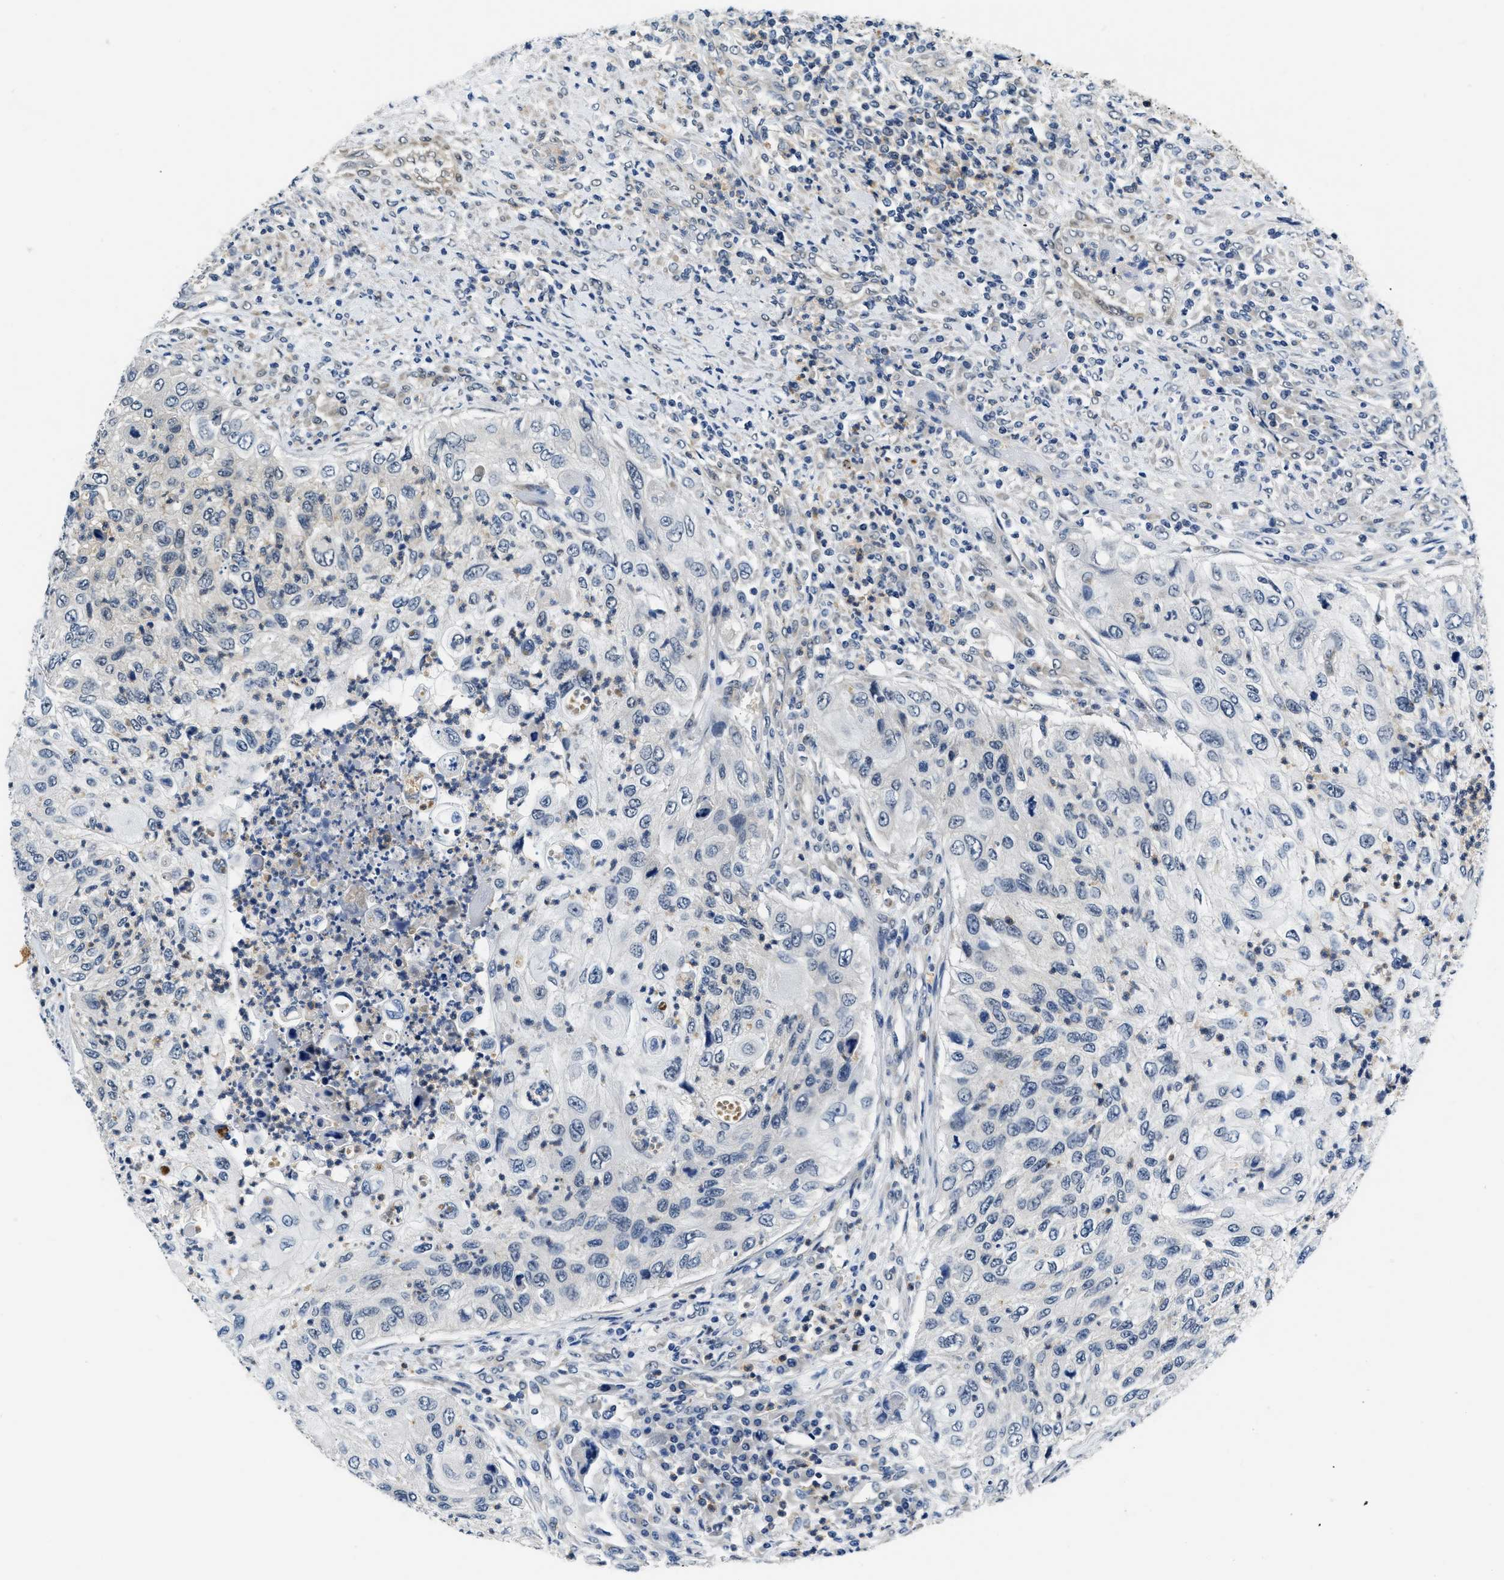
{"staining": {"intensity": "negative", "quantity": "none", "location": "none"}, "tissue": "urothelial cancer", "cell_type": "Tumor cells", "image_type": "cancer", "snomed": [{"axis": "morphology", "description": "Urothelial carcinoma, High grade"}, {"axis": "topography", "description": "Urinary bladder"}], "caption": "High power microscopy image of an immunohistochemistry histopathology image of urothelial carcinoma (high-grade), revealing no significant staining in tumor cells. (DAB IHC with hematoxylin counter stain).", "gene": "SMAD4", "patient": {"sex": "female", "age": 60}}